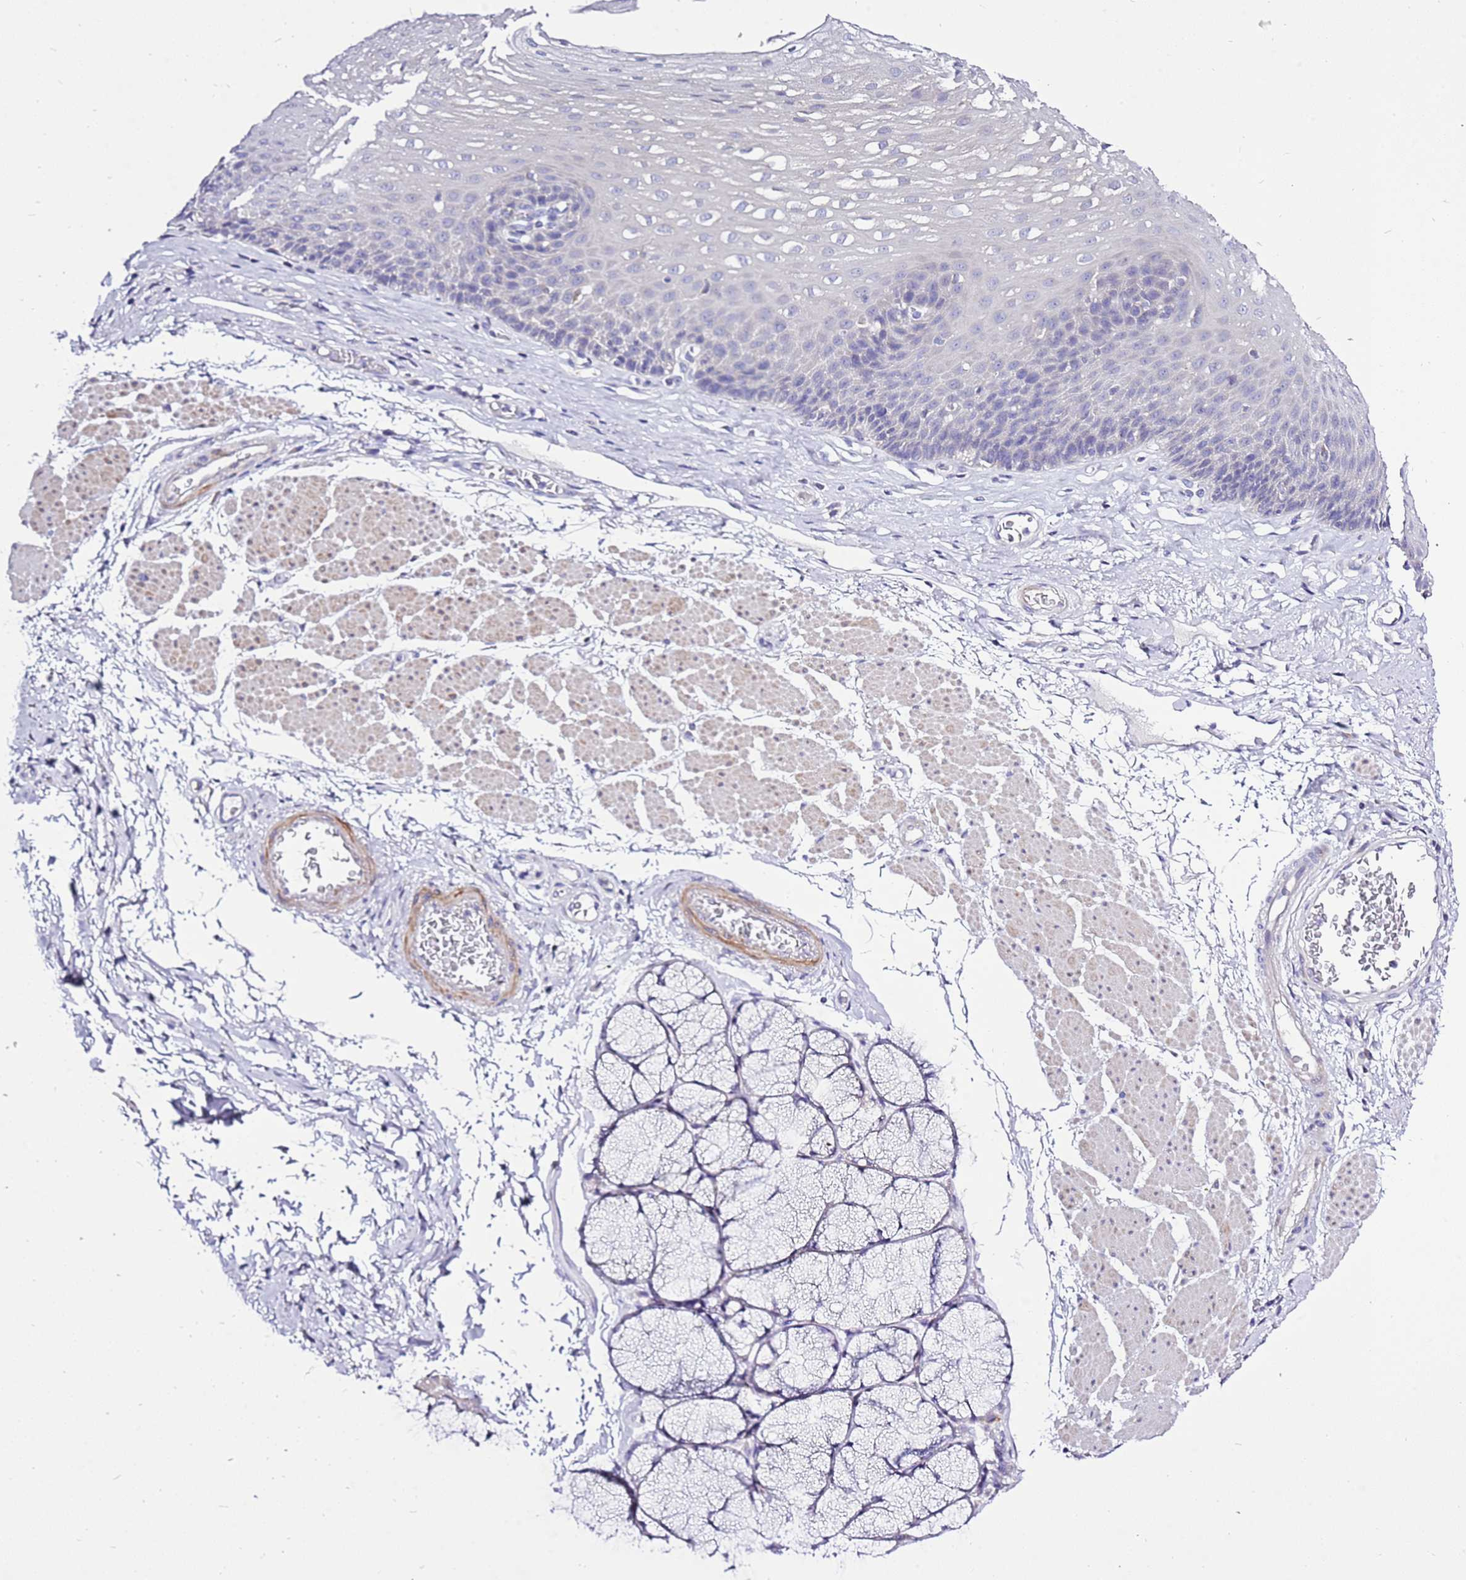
{"staining": {"intensity": "negative", "quantity": "none", "location": "none"}, "tissue": "esophagus", "cell_type": "Squamous epithelial cells", "image_type": "normal", "snomed": [{"axis": "morphology", "description": "Normal tissue, NOS"}, {"axis": "topography", "description": "Esophagus"}], "caption": "An IHC photomicrograph of normal esophagus is shown. There is no staining in squamous epithelial cells of esophagus. (DAB (3,3'-diaminobenzidine) immunohistochemistry with hematoxylin counter stain).", "gene": "GLCE", "patient": {"sex": "female", "age": 66}}